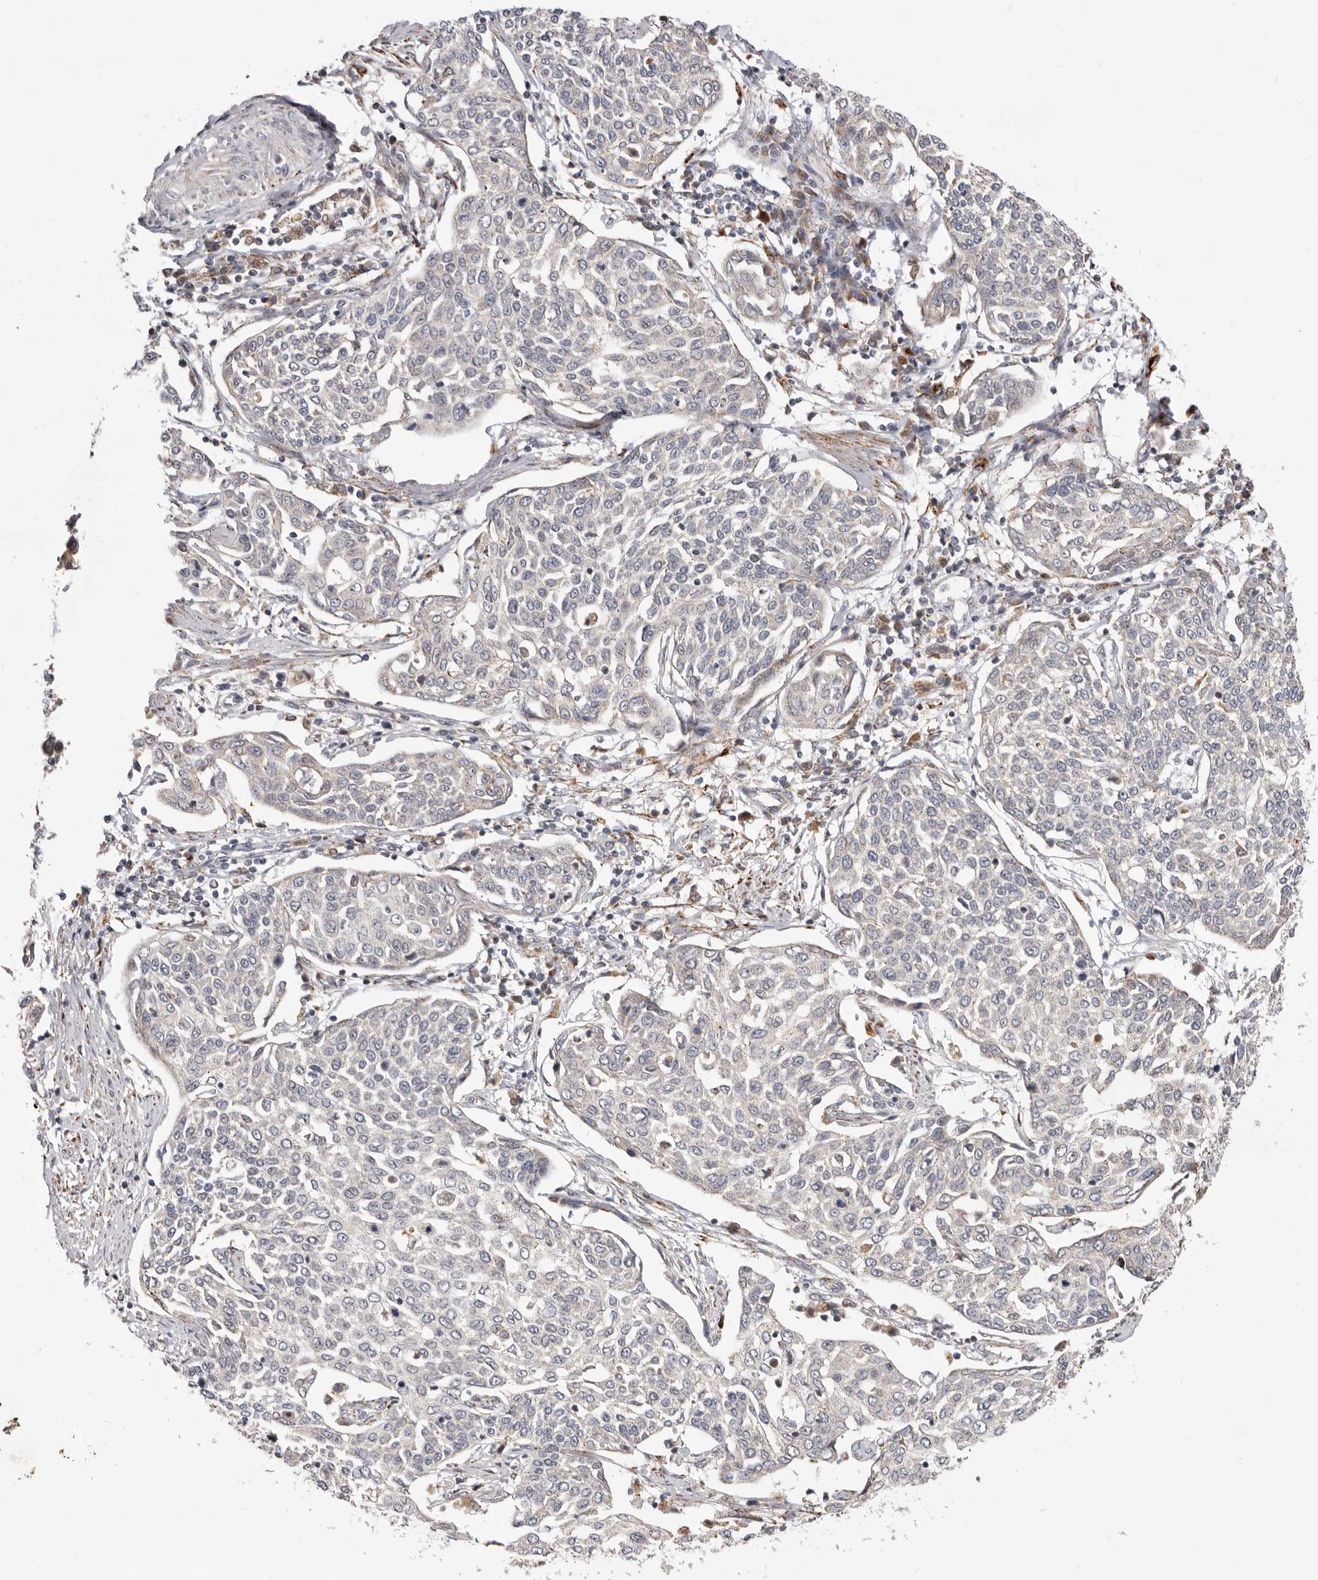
{"staining": {"intensity": "negative", "quantity": "none", "location": "none"}, "tissue": "cervical cancer", "cell_type": "Tumor cells", "image_type": "cancer", "snomed": [{"axis": "morphology", "description": "Squamous cell carcinoma, NOS"}, {"axis": "topography", "description": "Cervix"}], "caption": "Immunohistochemical staining of human squamous cell carcinoma (cervical) shows no significant positivity in tumor cells. Nuclei are stained in blue.", "gene": "TOR3A", "patient": {"sex": "female", "age": 34}}